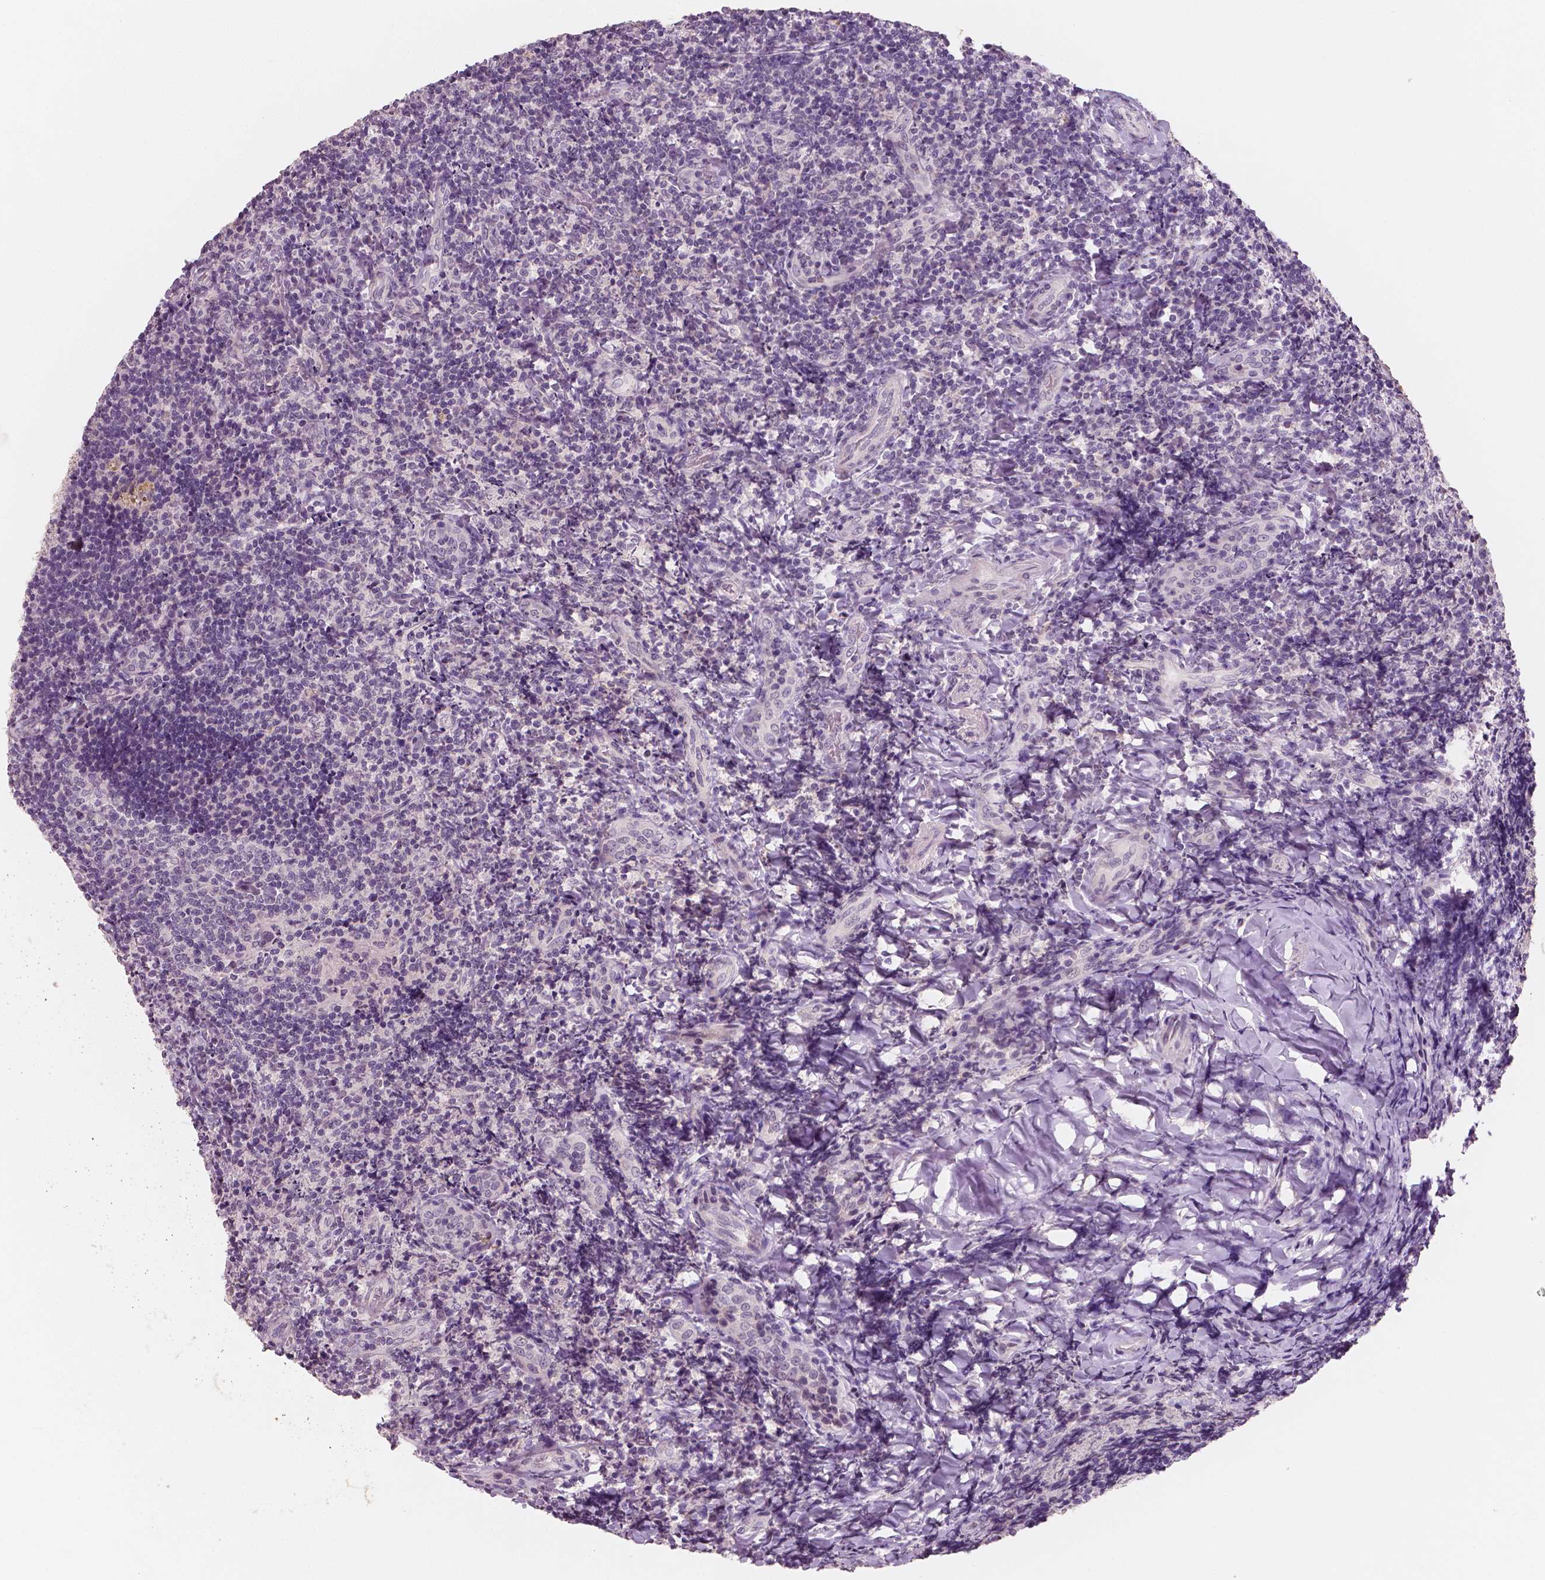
{"staining": {"intensity": "negative", "quantity": "none", "location": "none"}, "tissue": "tonsil", "cell_type": "Germinal center cells", "image_type": "normal", "snomed": [{"axis": "morphology", "description": "Normal tissue, NOS"}, {"axis": "topography", "description": "Tonsil"}], "caption": "High magnification brightfield microscopy of unremarkable tonsil stained with DAB (brown) and counterstained with hematoxylin (blue): germinal center cells show no significant expression. (DAB immunohistochemistry (IHC), high magnification).", "gene": "RNASE7", "patient": {"sex": "female", "age": 10}}